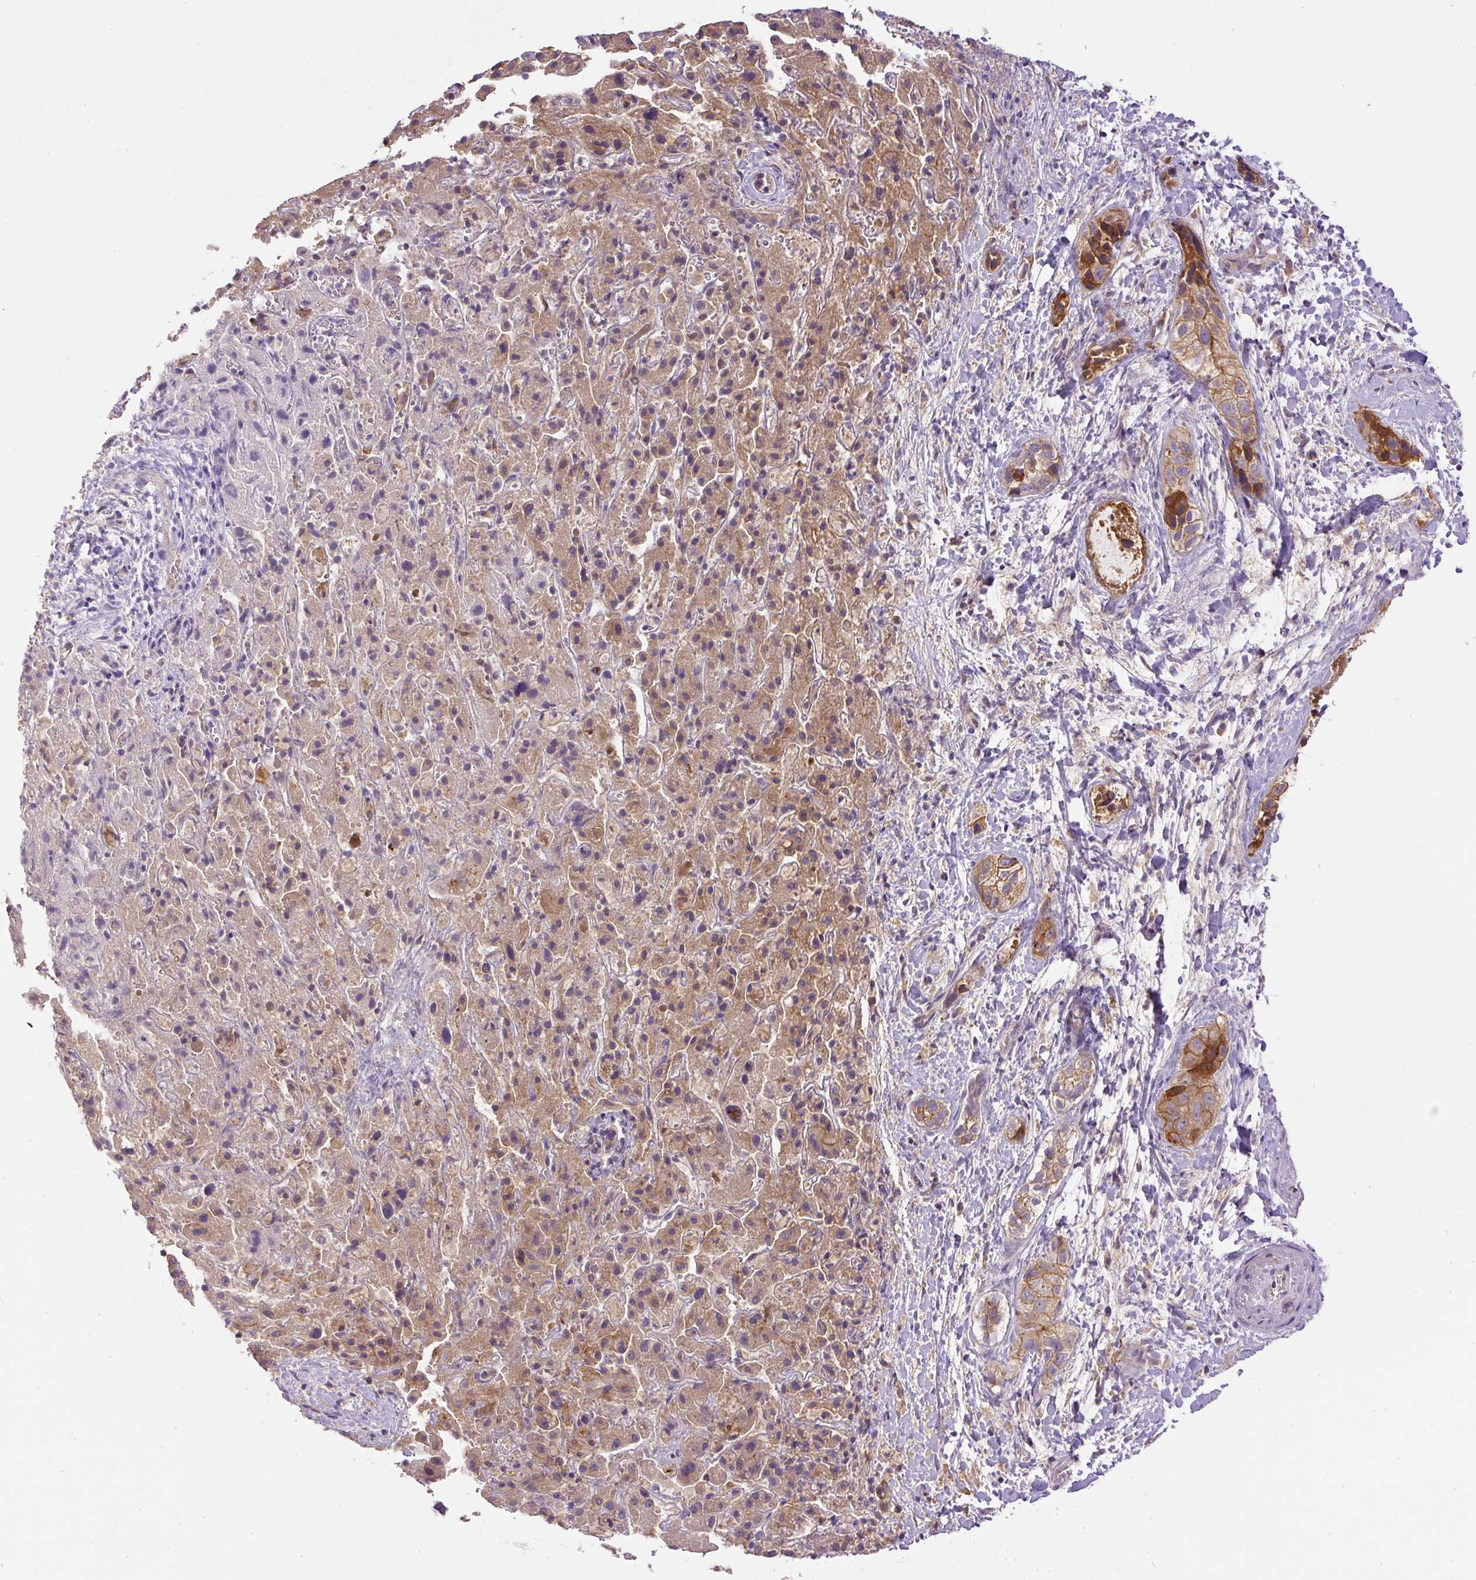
{"staining": {"intensity": "weak", "quantity": ">75%", "location": "cytoplasmic/membranous"}, "tissue": "liver cancer", "cell_type": "Tumor cells", "image_type": "cancer", "snomed": [{"axis": "morphology", "description": "Cholangiocarcinoma"}, {"axis": "topography", "description": "Liver"}], "caption": "Protein positivity by IHC demonstrates weak cytoplasmic/membranous positivity in approximately >75% of tumor cells in liver cancer. The protein of interest is shown in brown color, while the nuclei are stained blue.", "gene": "DAPK1", "patient": {"sex": "female", "age": 52}}